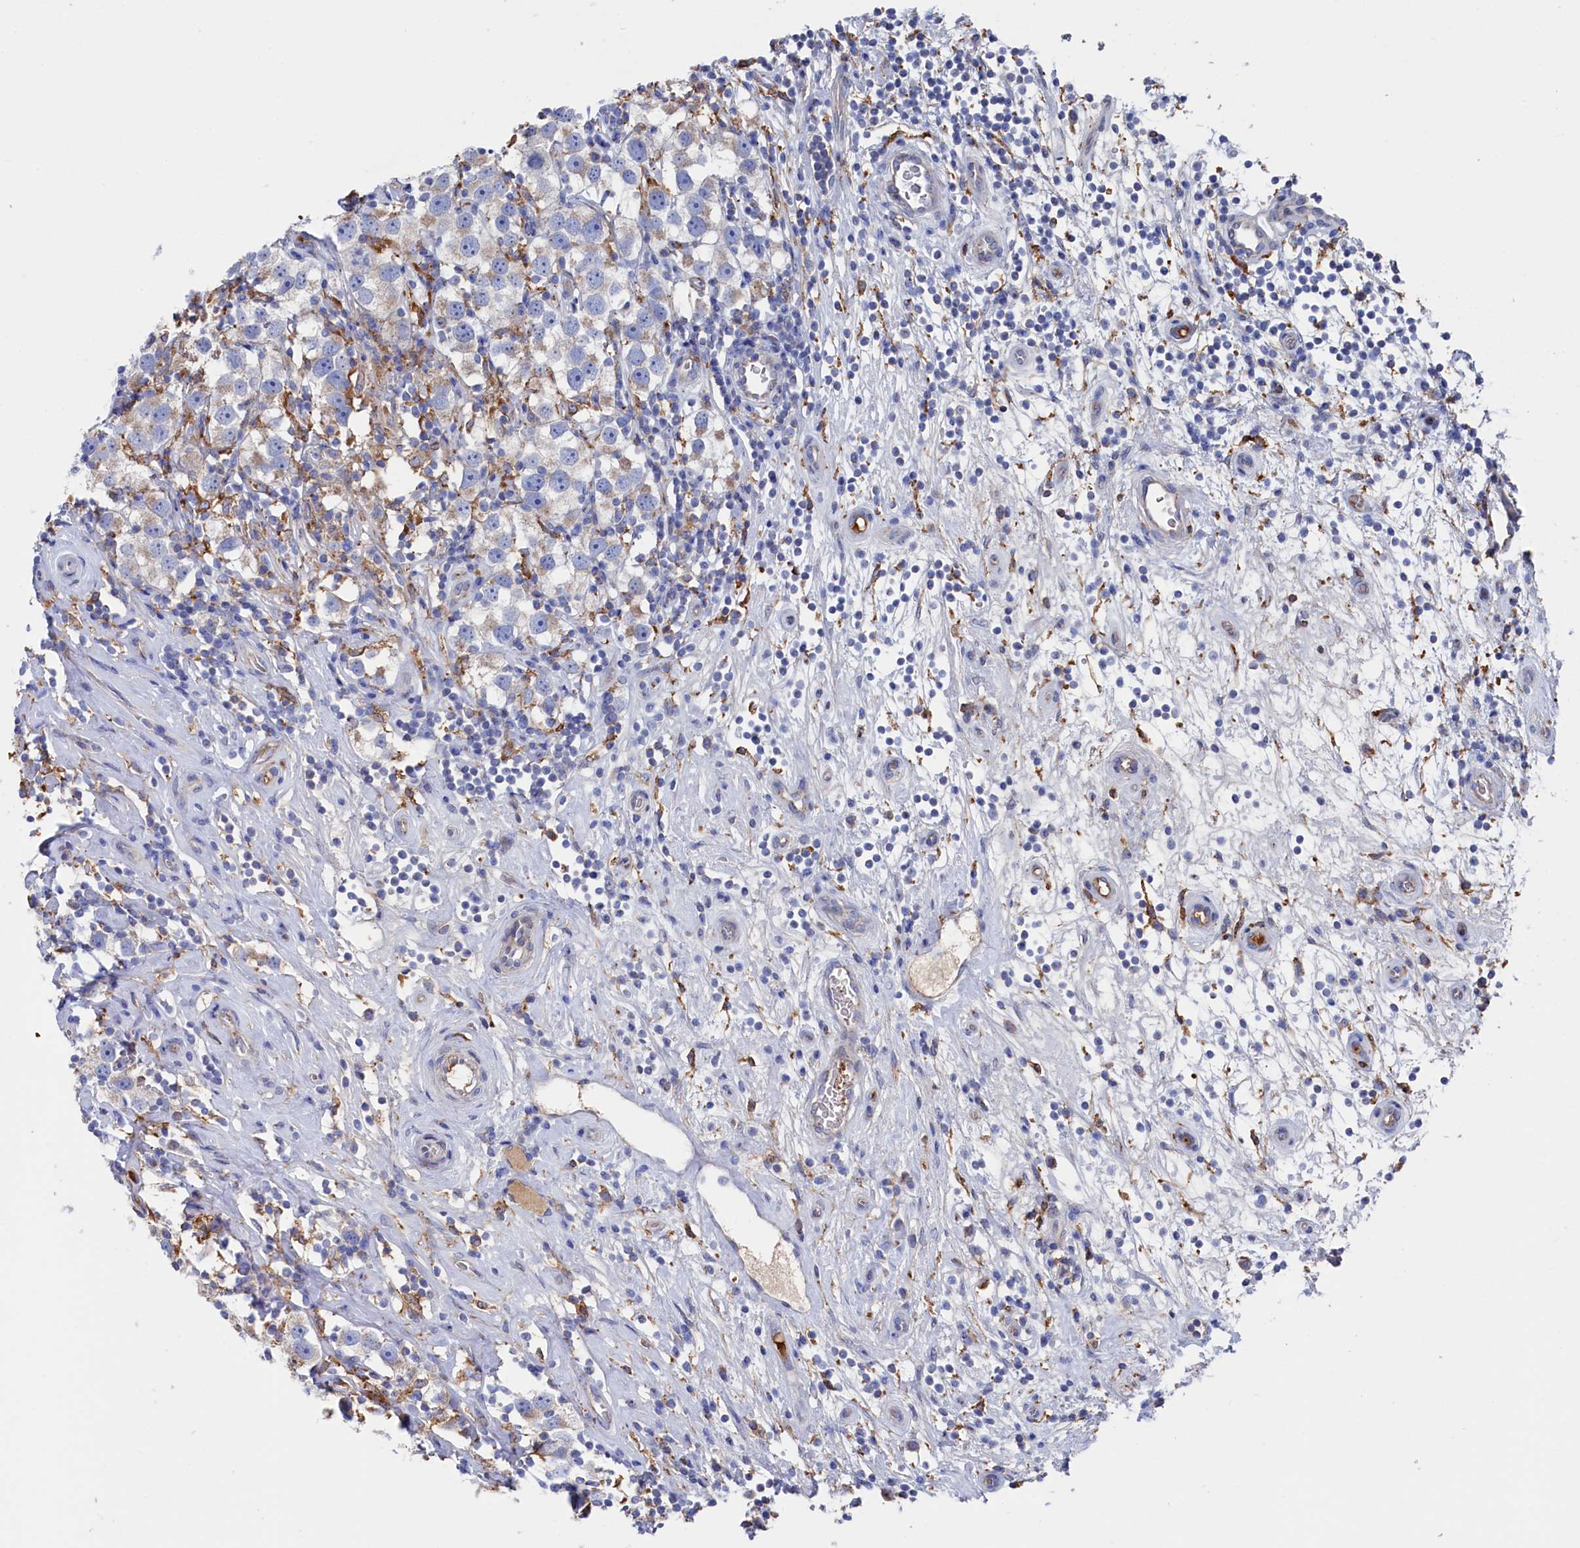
{"staining": {"intensity": "negative", "quantity": "none", "location": "none"}, "tissue": "testis cancer", "cell_type": "Tumor cells", "image_type": "cancer", "snomed": [{"axis": "morphology", "description": "Seminoma, NOS"}, {"axis": "topography", "description": "Testis"}], "caption": "There is no significant positivity in tumor cells of testis seminoma.", "gene": "C12orf73", "patient": {"sex": "male", "age": 49}}